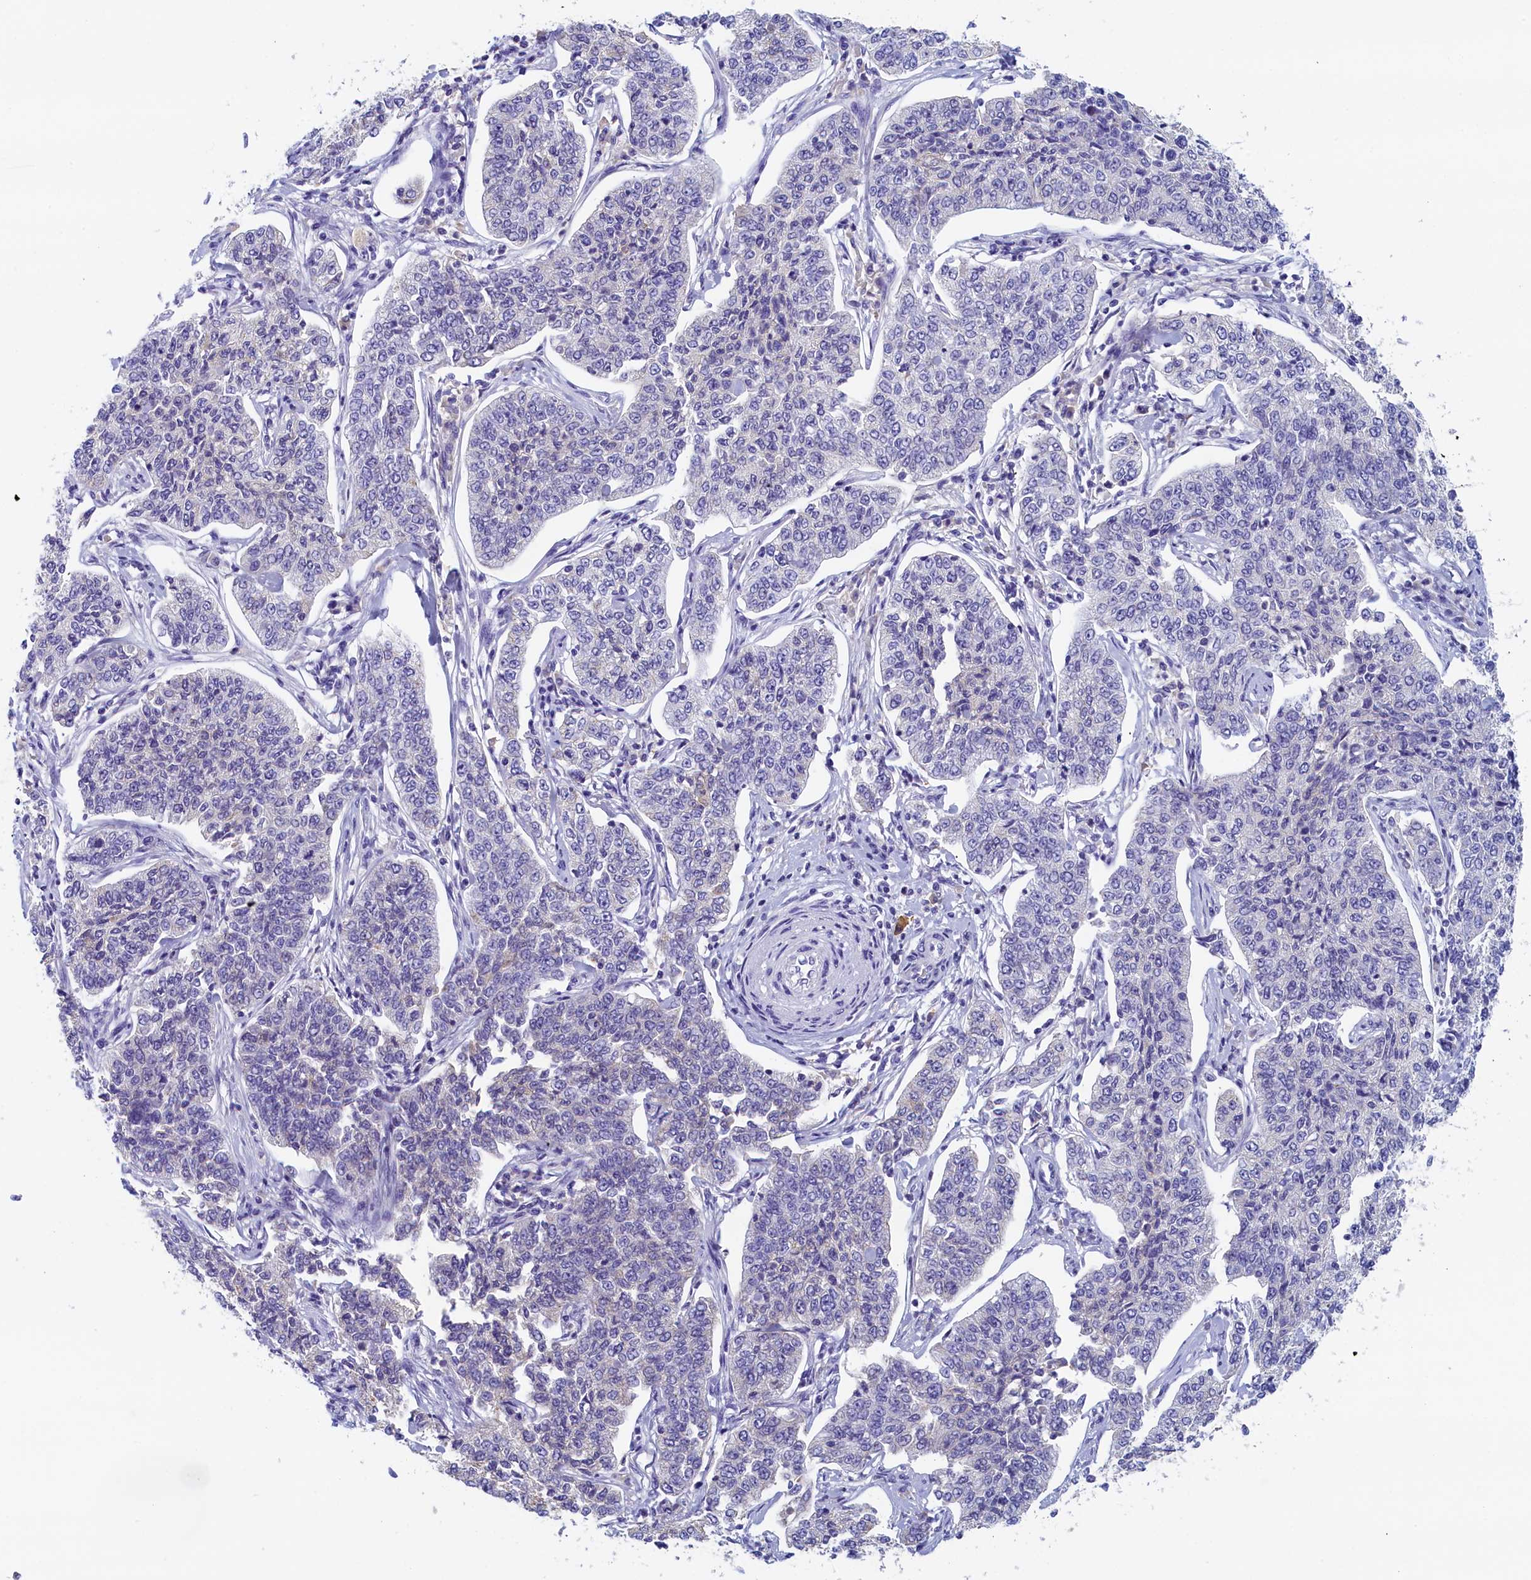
{"staining": {"intensity": "negative", "quantity": "none", "location": "none"}, "tissue": "cervical cancer", "cell_type": "Tumor cells", "image_type": "cancer", "snomed": [{"axis": "morphology", "description": "Squamous cell carcinoma, NOS"}, {"axis": "topography", "description": "Cervix"}], "caption": "High magnification brightfield microscopy of cervical cancer (squamous cell carcinoma) stained with DAB (brown) and counterstained with hematoxylin (blue): tumor cells show no significant staining.", "gene": "GUCA1C", "patient": {"sex": "female", "age": 35}}